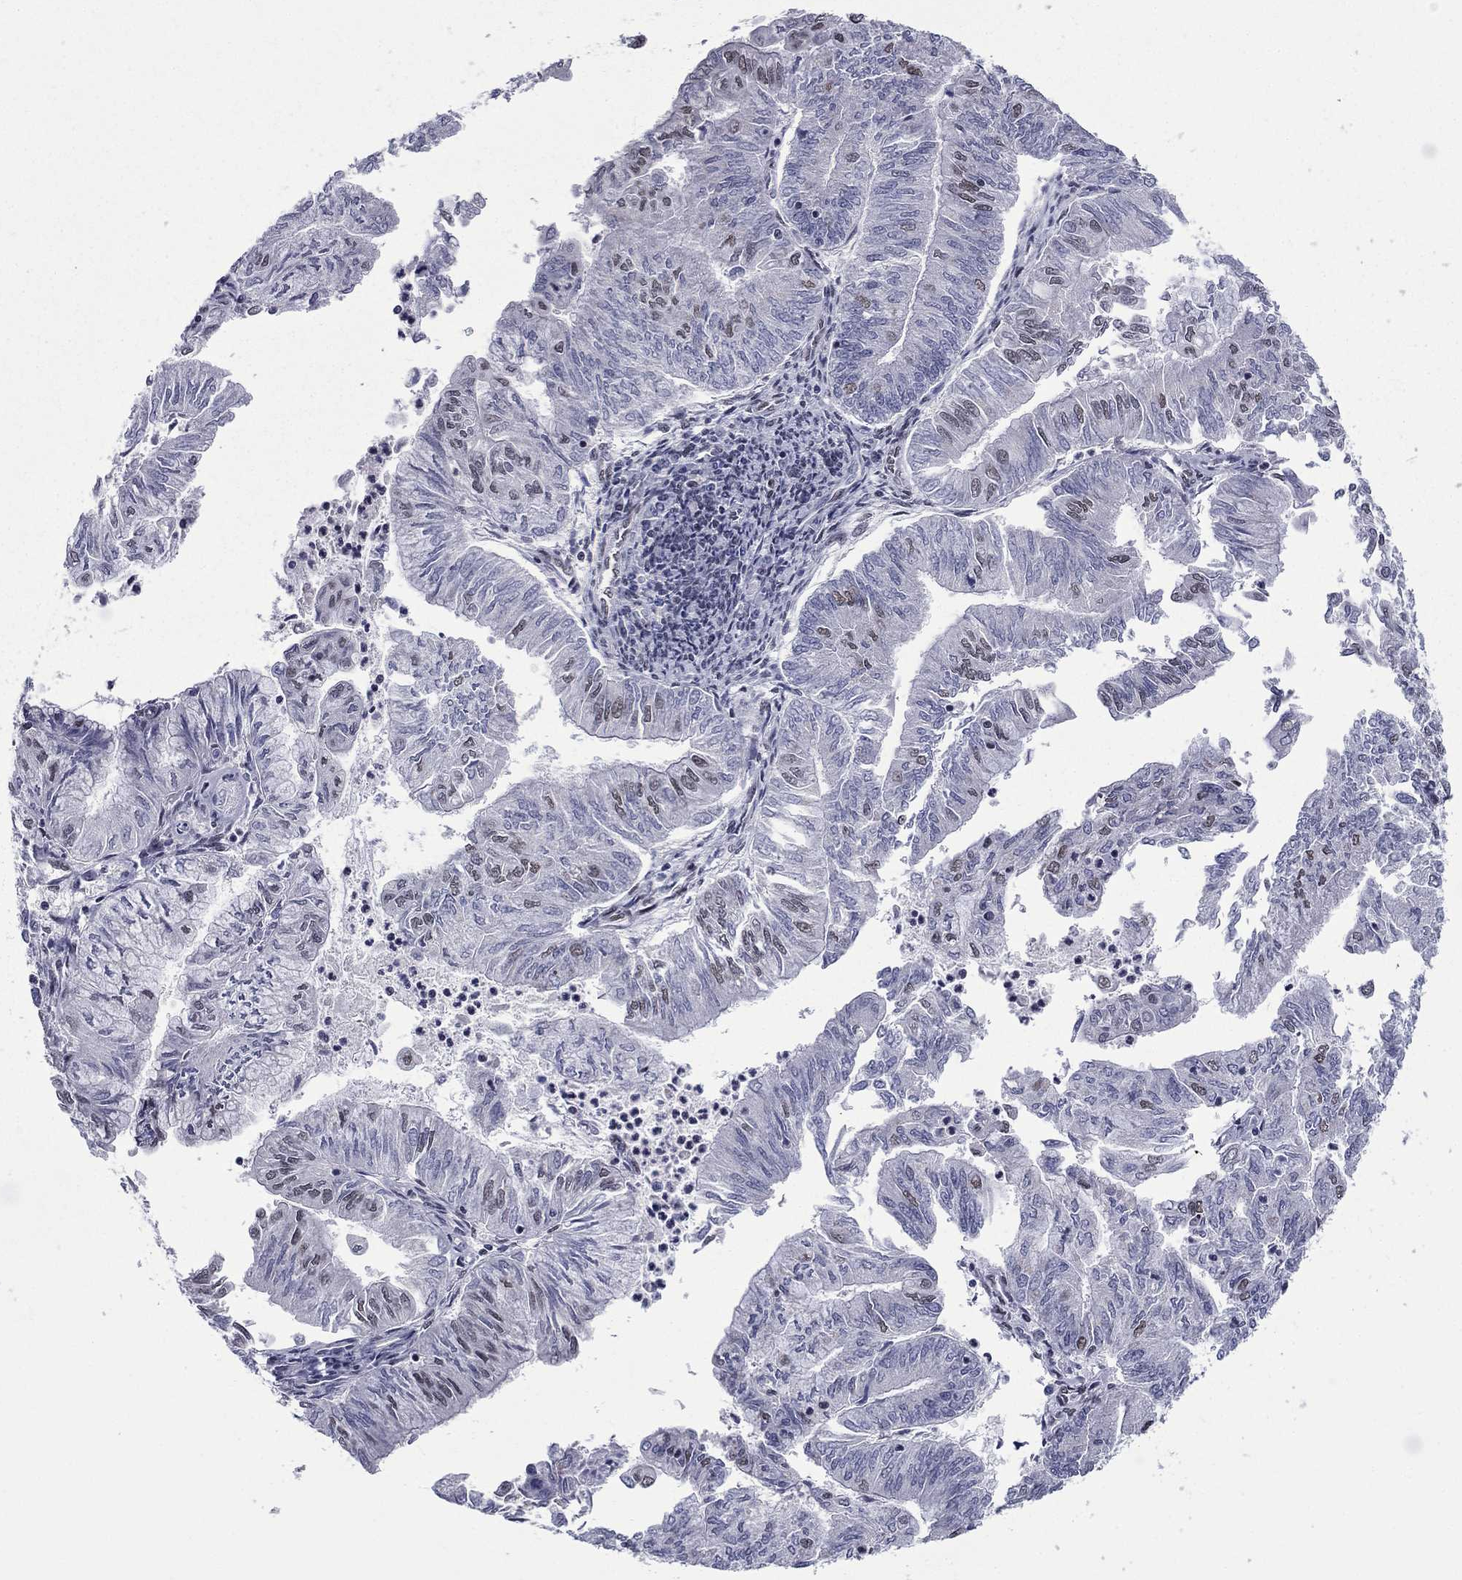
{"staining": {"intensity": "weak", "quantity": "<25%", "location": "nuclear"}, "tissue": "endometrial cancer", "cell_type": "Tumor cells", "image_type": "cancer", "snomed": [{"axis": "morphology", "description": "Adenocarcinoma, NOS"}, {"axis": "topography", "description": "Endometrium"}], "caption": "Tumor cells show no significant protein staining in endometrial cancer.", "gene": "ETV5", "patient": {"sex": "female", "age": 59}}